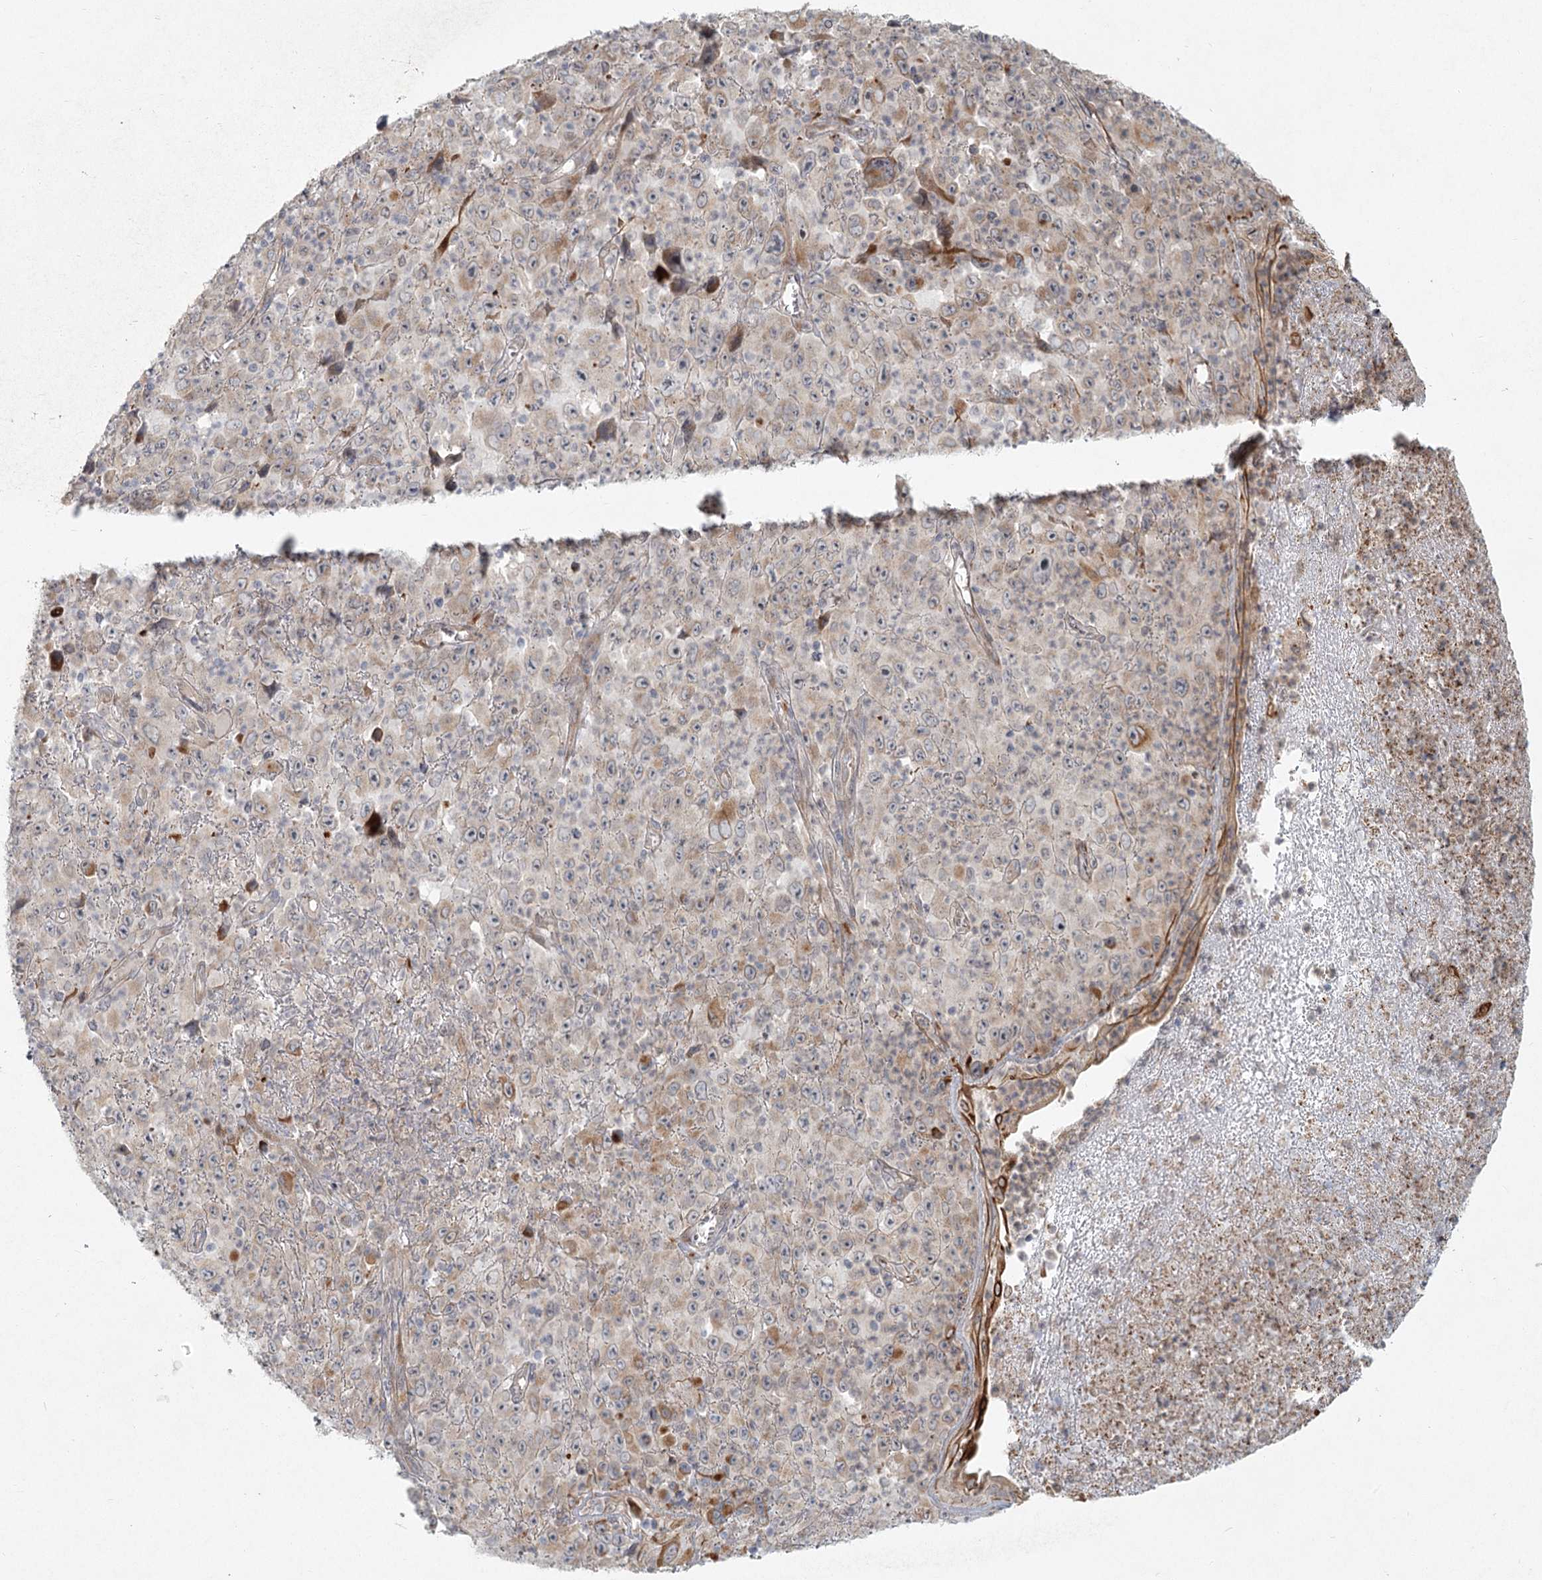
{"staining": {"intensity": "moderate", "quantity": "<25%", "location": "cytoplasmic/membranous"}, "tissue": "melanoma", "cell_type": "Tumor cells", "image_type": "cancer", "snomed": [{"axis": "morphology", "description": "Malignant melanoma, Metastatic site"}, {"axis": "topography", "description": "Skin"}], "caption": "Brown immunohistochemical staining in malignant melanoma (metastatic site) exhibits moderate cytoplasmic/membranous positivity in approximately <25% of tumor cells. (IHC, brightfield microscopy, high magnification).", "gene": "LRP2BP", "patient": {"sex": "female", "age": 56}}